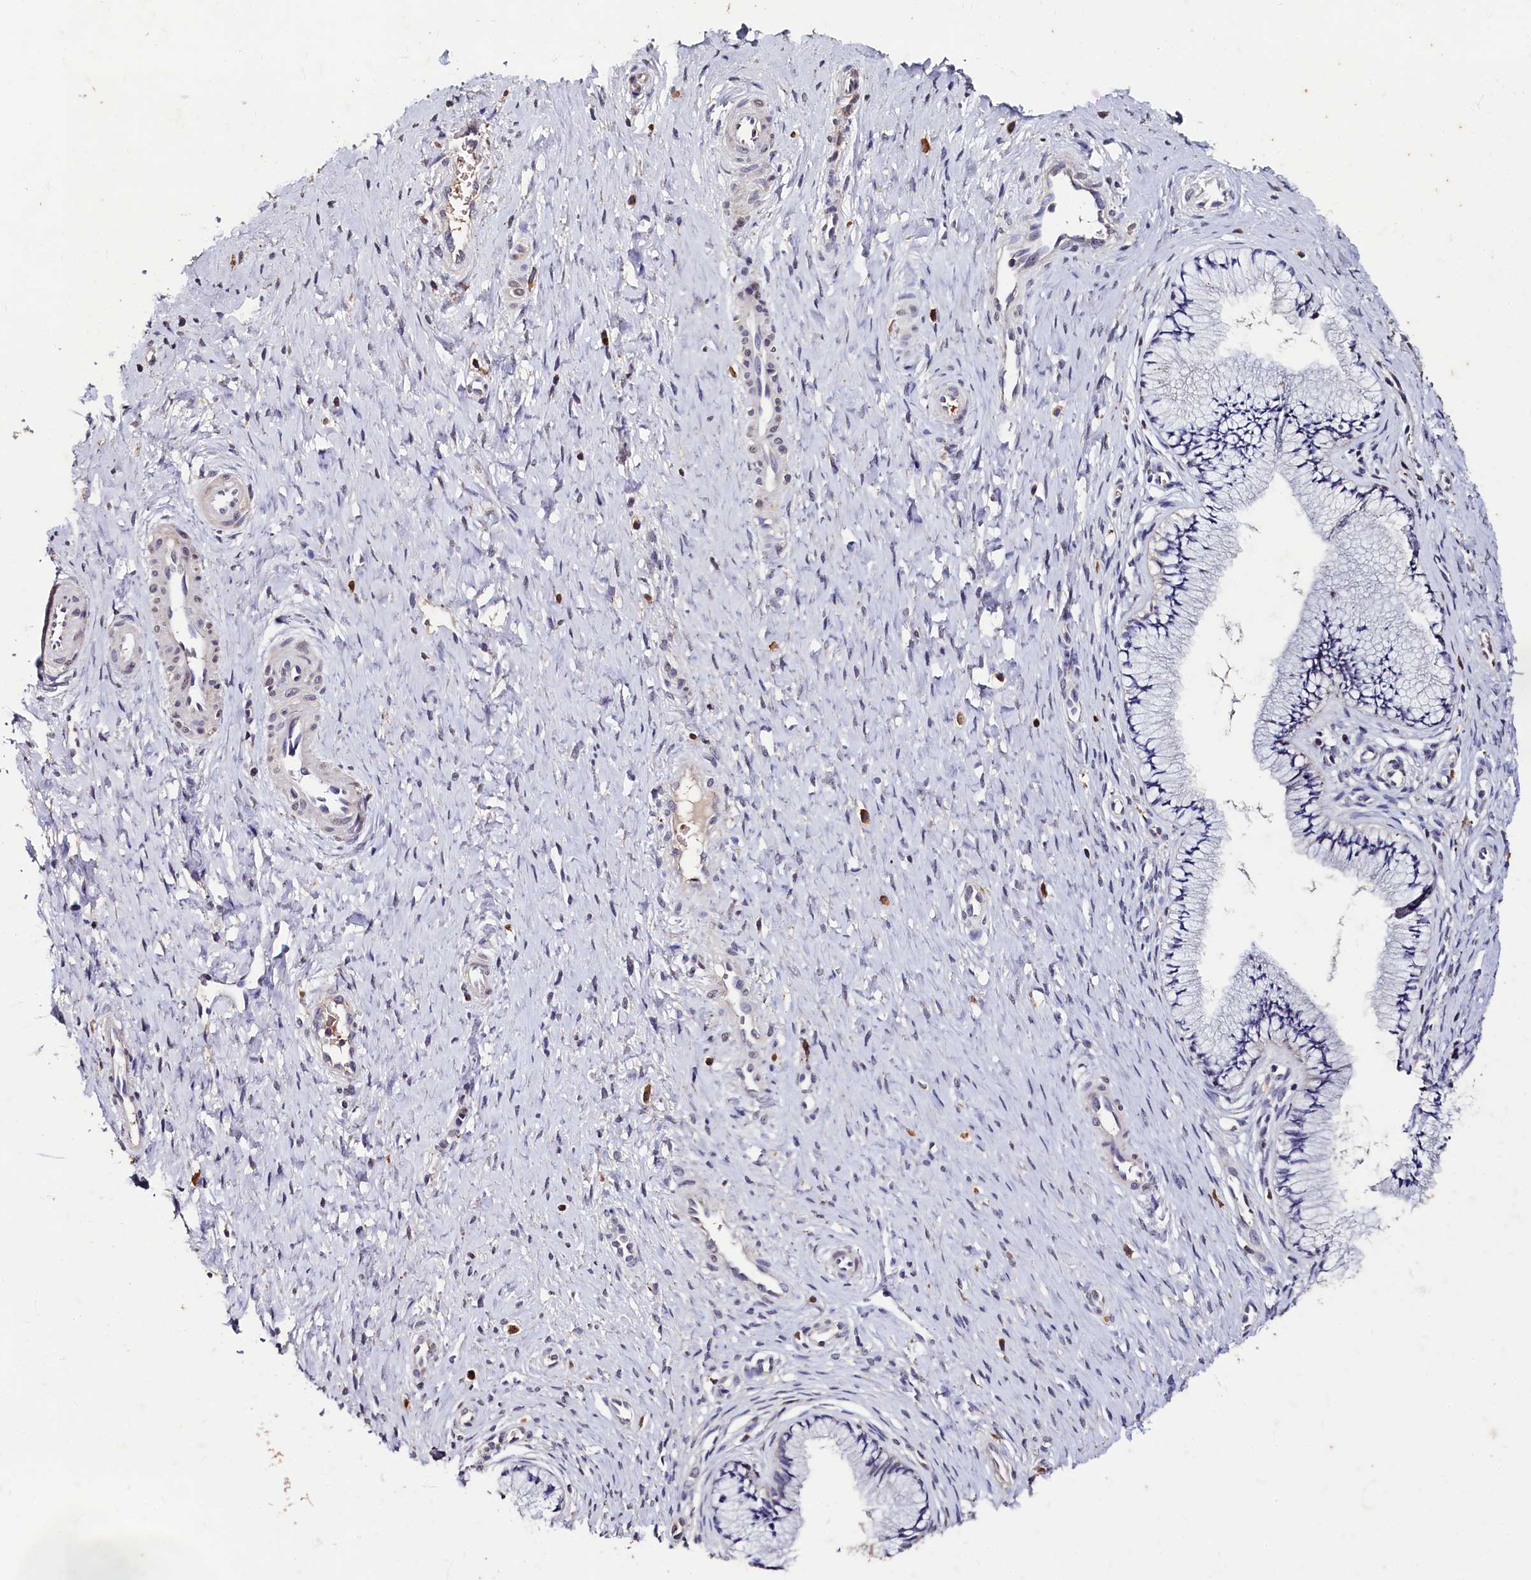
{"staining": {"intensity": "negative", "quantity": "none", "location": "none"}, "tissue": "cervix", "cell_type": "Glandular cells", "image_type": "normal", "snomed": [{"axis": "morphology", "description": "Normal tissue, NOS"}, {"axis": "topography", "description": "Cervix"}], "caption": "The image demonstrates no staining of glandular cells in unremarkable cervix.", "gene": "CSTPP1", "patient": {"sex": "female", "age": 36}}